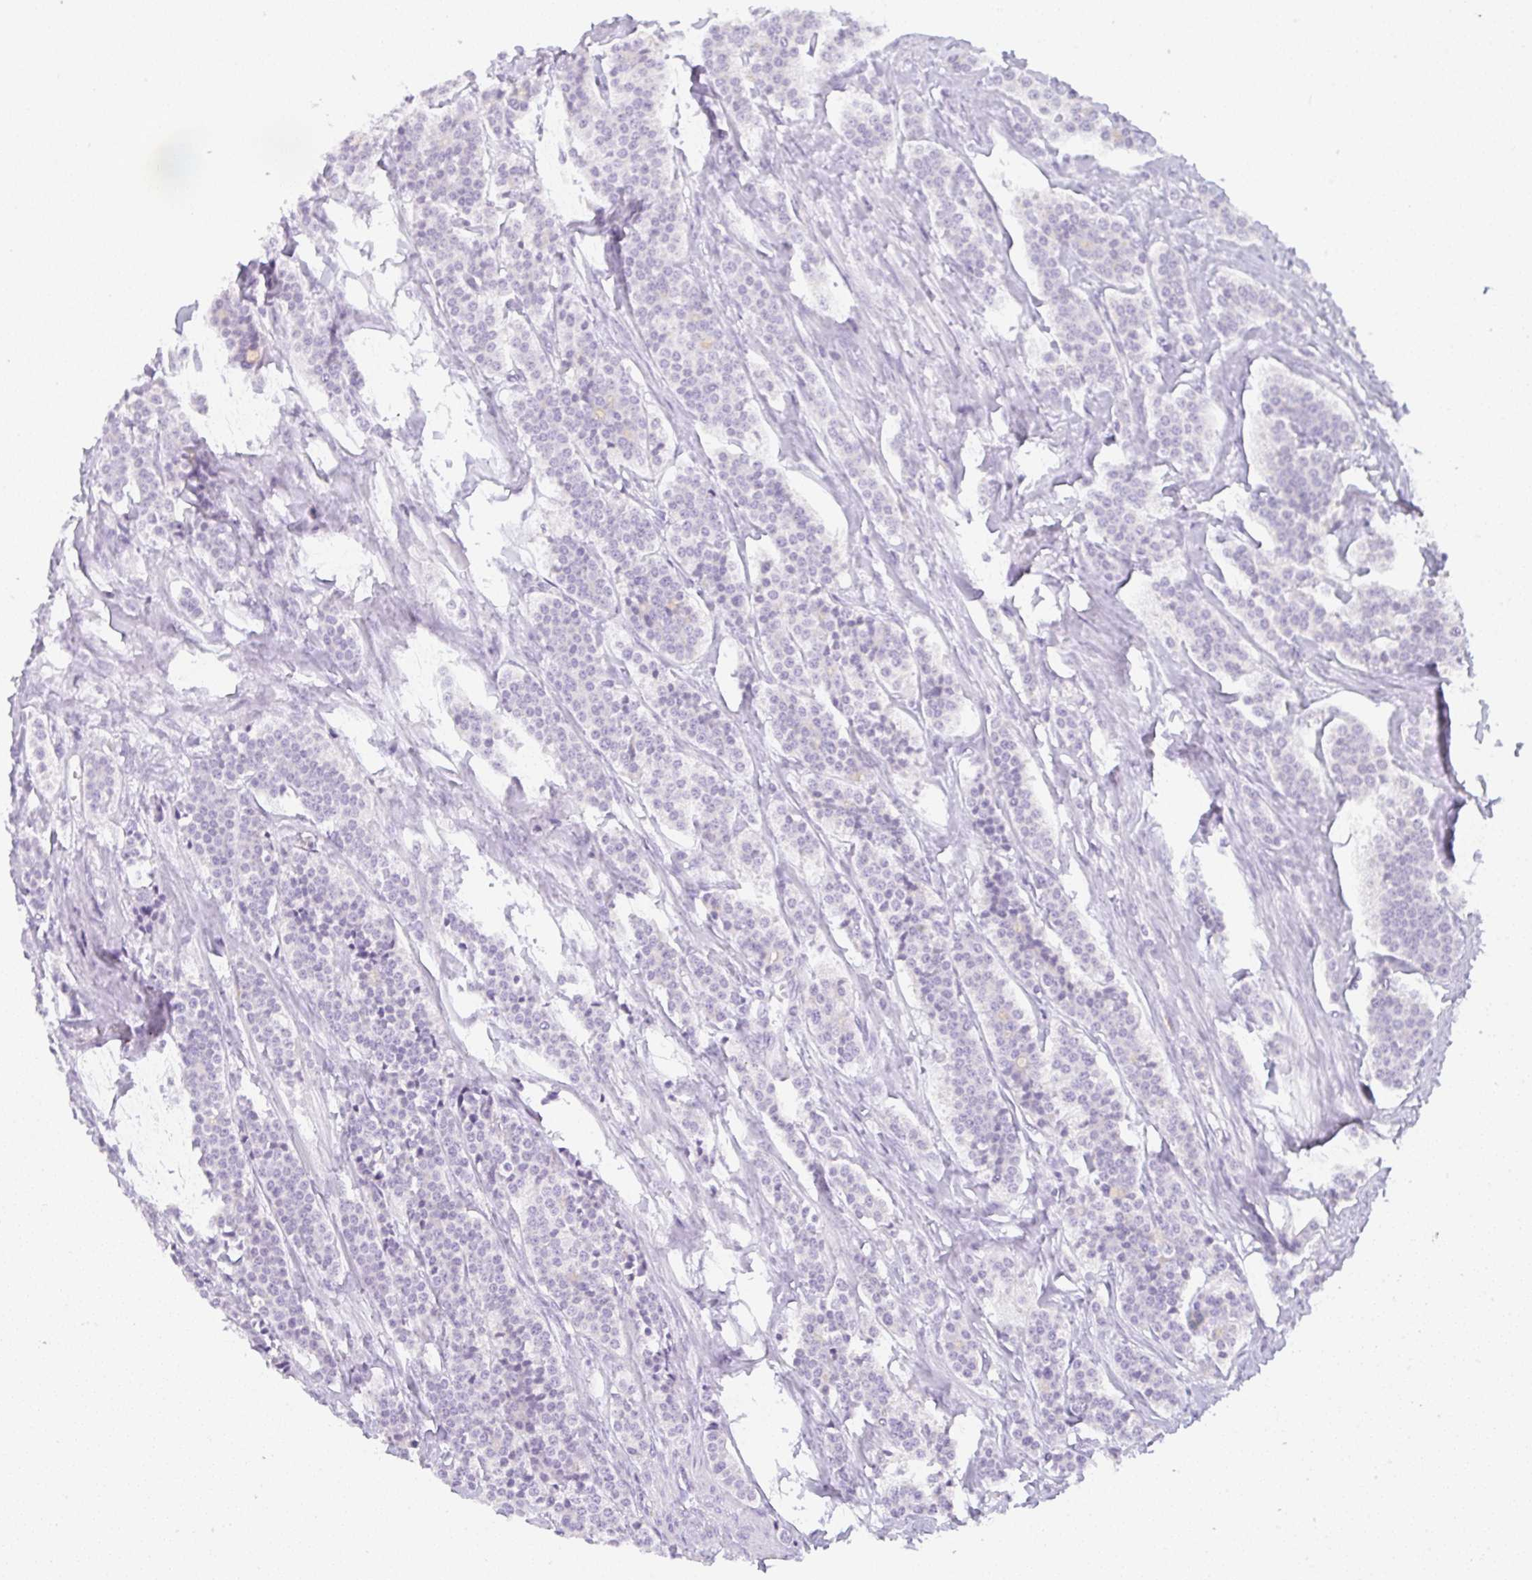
{"staining": {"intensity": "negative", "quantity": "none", "location": "none"}, "tissue": "carcinoid", "cell_type": "Tumor cells", "image_type": "cancer", "snomed": [{"axis": "morphology", "description": "Carcinoid, malignant, NOS"}, {"axis": "topography", "description": "Small intestine"}], "caption": "The histopathology image exhibits no significant staining in tumor cells of carcinoid.", "gene": "LPAR4", "patient": {"sex": "male", "age": 63}}